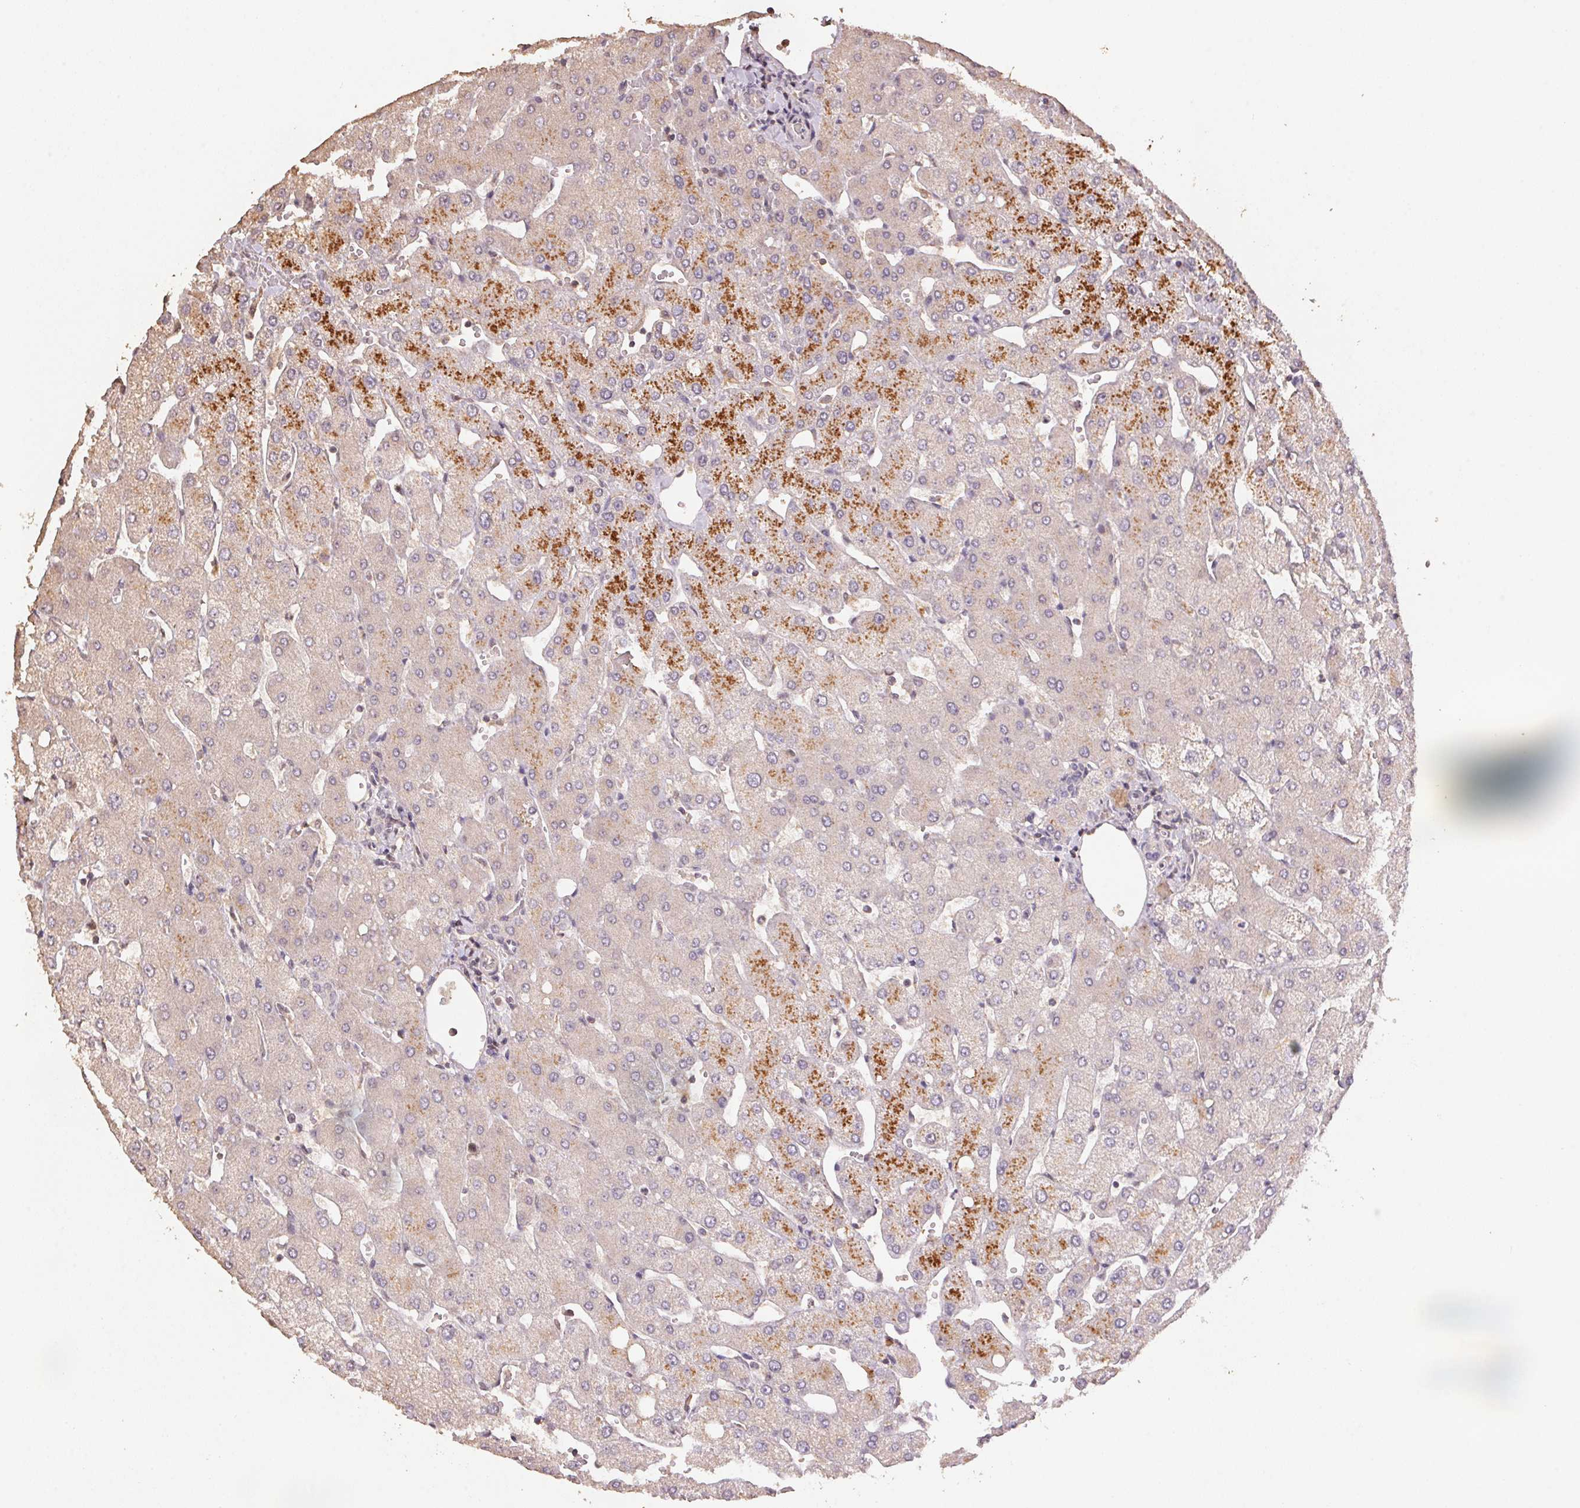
{"staining": {"intensity": "negative", "quantity": "none", "location": "none"}, "tissue": "liver", "cell_type": "Cholangiocytes", "image_type": "normal", "snomed": [{"axis": "morphology", "description": "Normal tissue, NOS"}, {"axis": "topography", "description": "Liver"}], "caption": "Human liver stained for a protein using immunohistochemistry (IHC) demonstrates no staining in cholangiocytes.", "gene": "CENPF", "patient": {"sex": "female", "age": 54}}